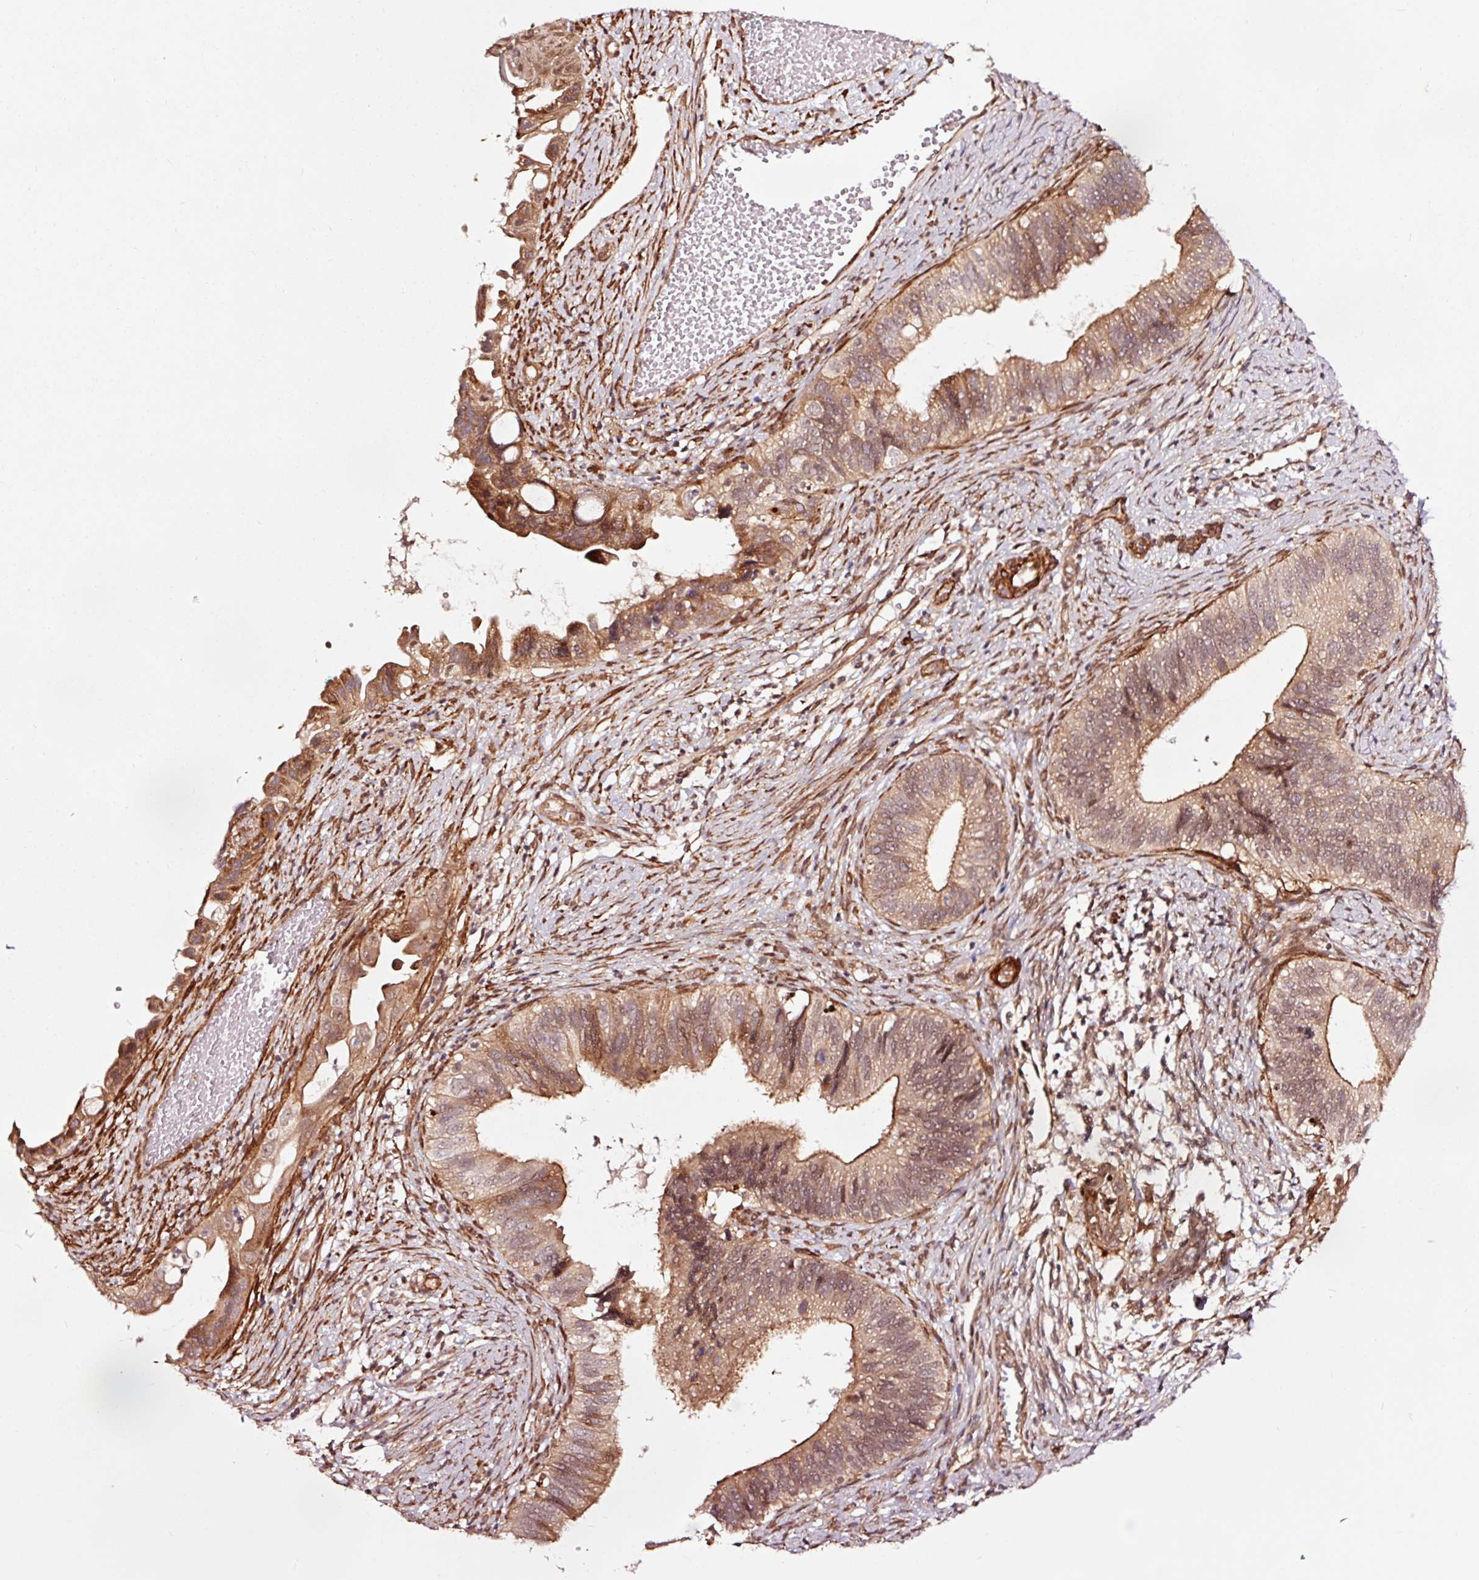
{"staining": {"intensity": "moderate", "quantity": ">75%", "location": "cytoplasmic/membranous,nuclear"}, "tissue": "cervical cancer", "cell_type": "Tumor cells", "image_type": "cancer", "snomed": [{"axis": "morphology", "description": "Adenocarcinoma, NOS"}, {"axis": "topography", "description": "Cervix"}], "caption": "Moderate cytoplasmic/membranous and nuclear protein expression is identified in approximately >75% of tumor cells in adenocarcinoma (cervical).", "gene": "TPM1", "patient": {"sex": "female", "age": 42}}